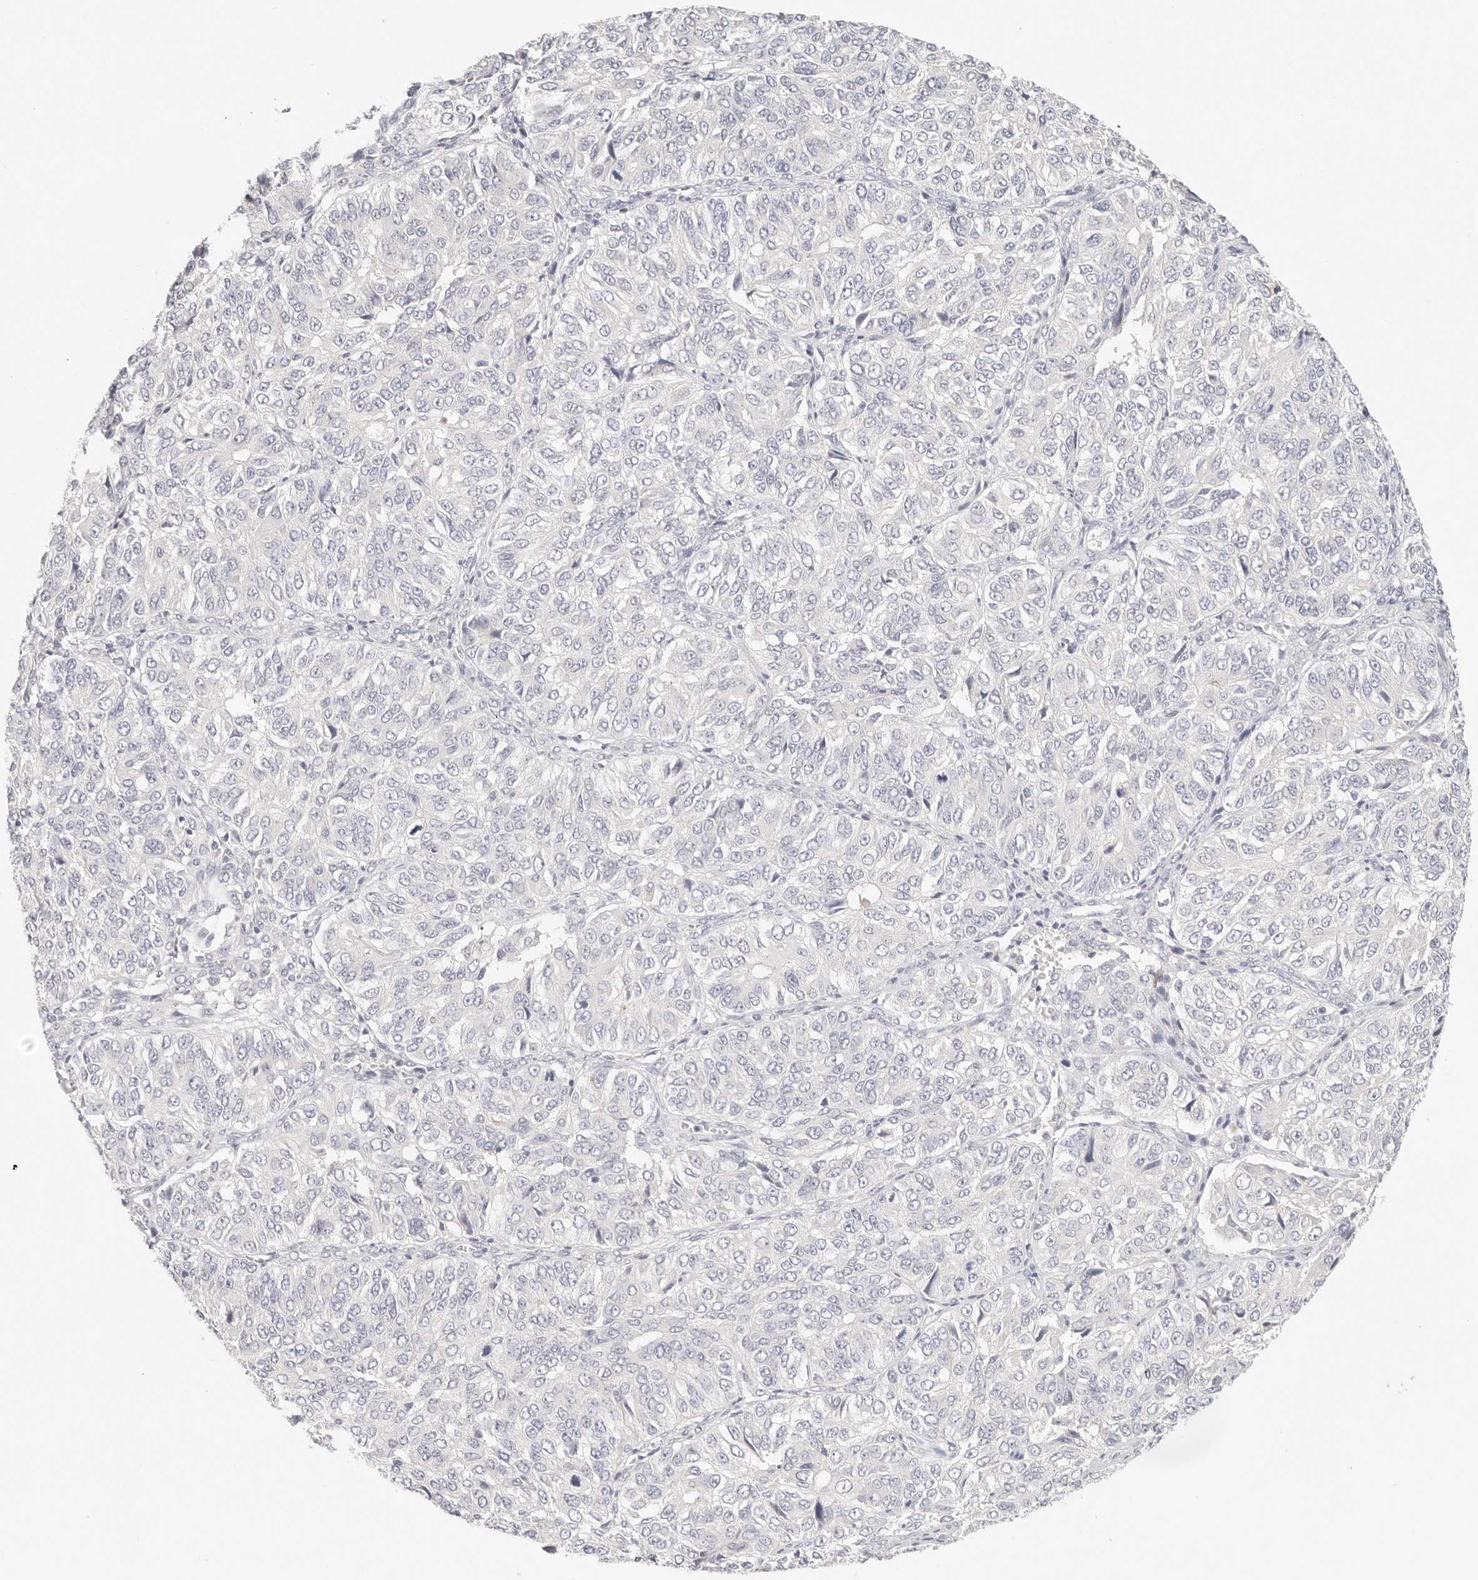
{"staining": {"intensity": "negative", "quantity": "none", "location": "none"}, "tissue": "ovarian cancer", "cell_type": "Tumor cells", "image_type": "cancer", "snomed": [{"axis": "morphology", "description": "Carcinoma, endometroid"}, {"axis": "topography", "description": "Ovary"}], "caption": "Micrograph shows no protein staining in tumor cells of endometroid carcinoma (ovarian) tissue.", "gene": "SPHK1", "patient": {"sex": "female", "age": 51}}